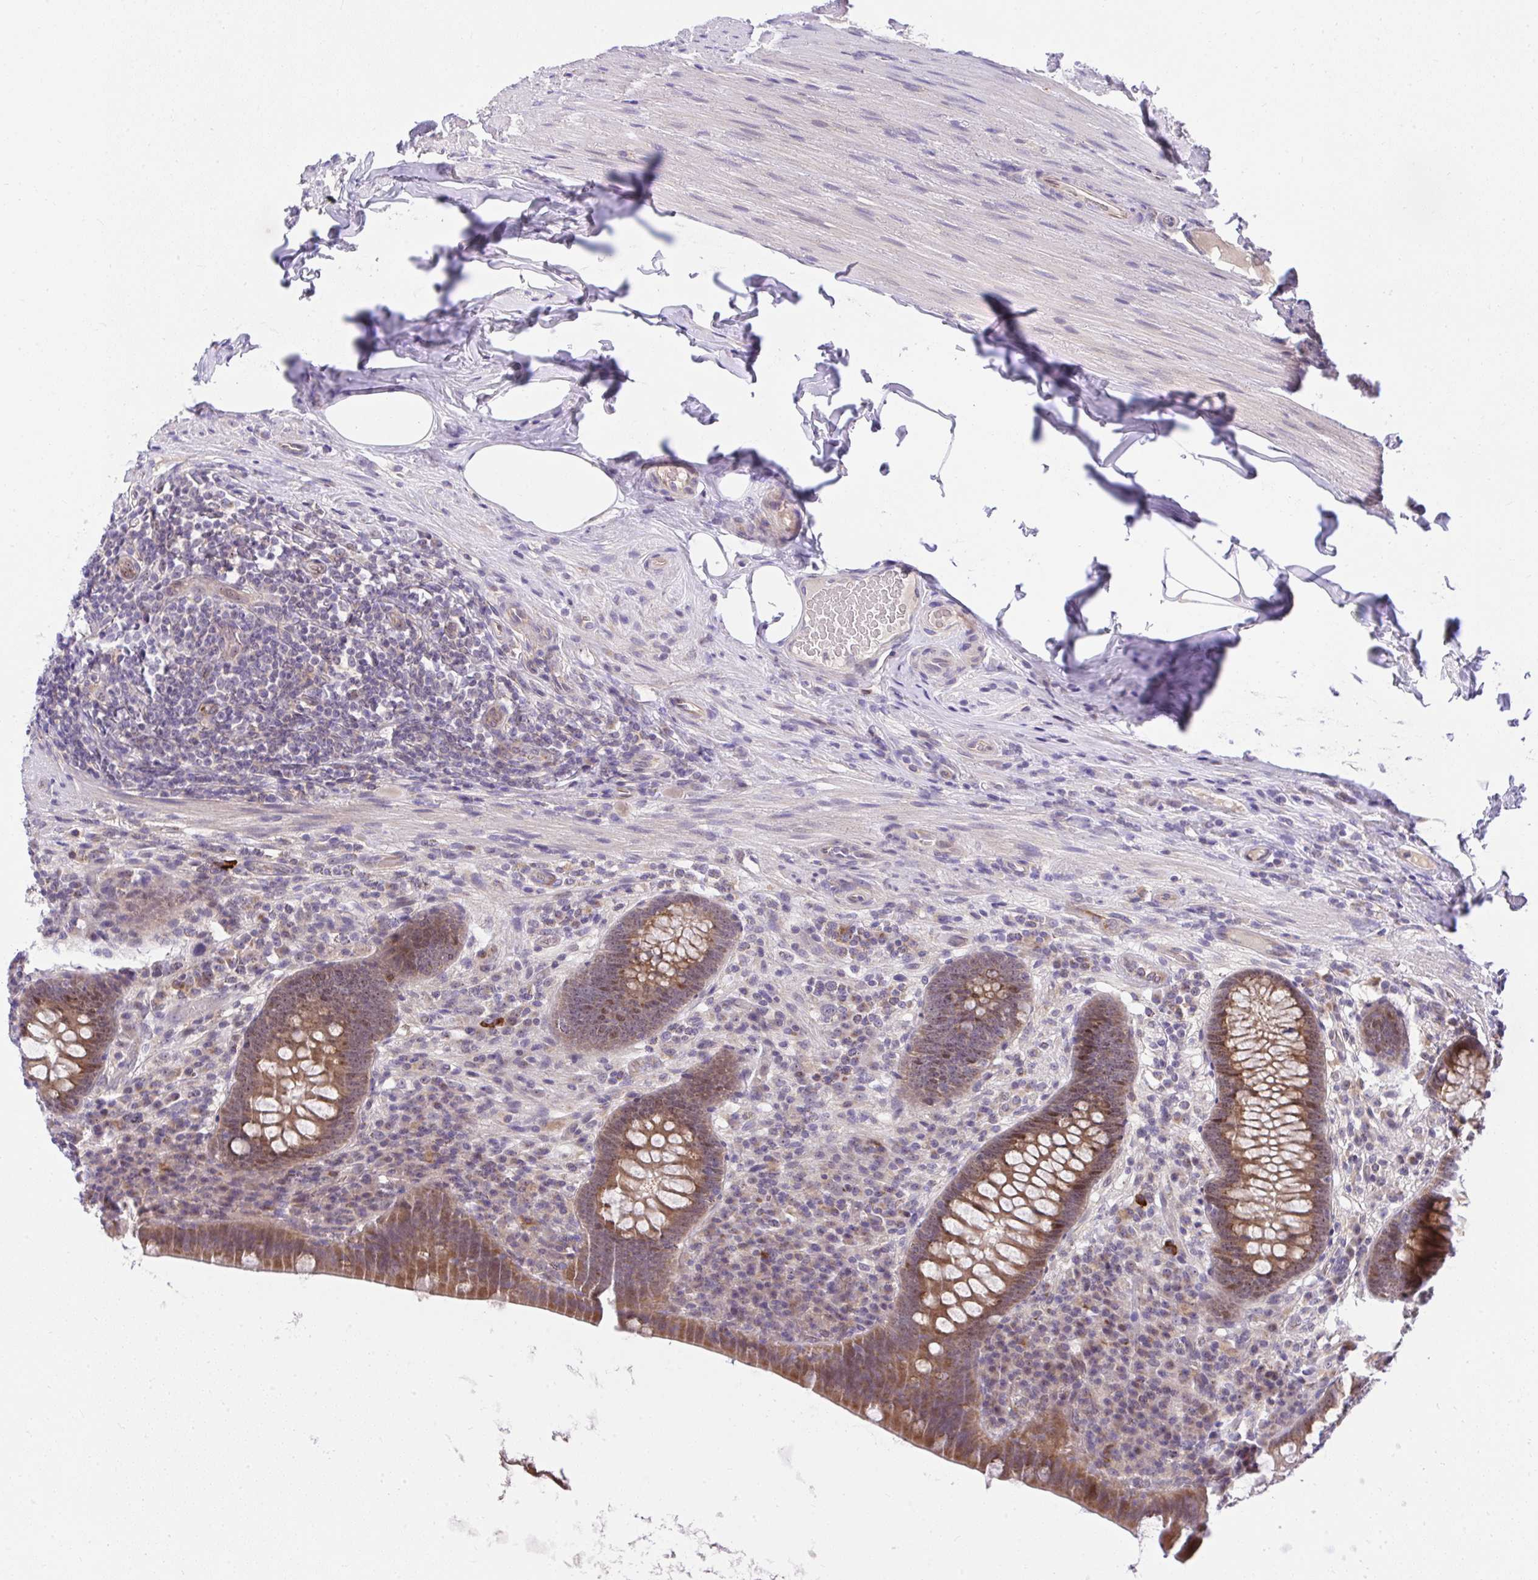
{"staining": {"intensity": "moderate", "quantity": "<25%", "location": "cytoplasmic/membranous,nuclear"}, "tissue": "appendix", "cell_type": "Glandular cells", "image_type": "normal", "snomed": [{"axis": "morphology", "description": "Normal tissue, NOS"}, {"axis": "topography", "description": "Appendix"}], "caption": "Unremarkable appendix shows moderate cytoplasmic/membranous,nuclear expression in approximately <25% of glandular cells, visualized by immunohistochemistry.", "gene": "CHIA", "patient": {"sex": "male", "age": 71}}